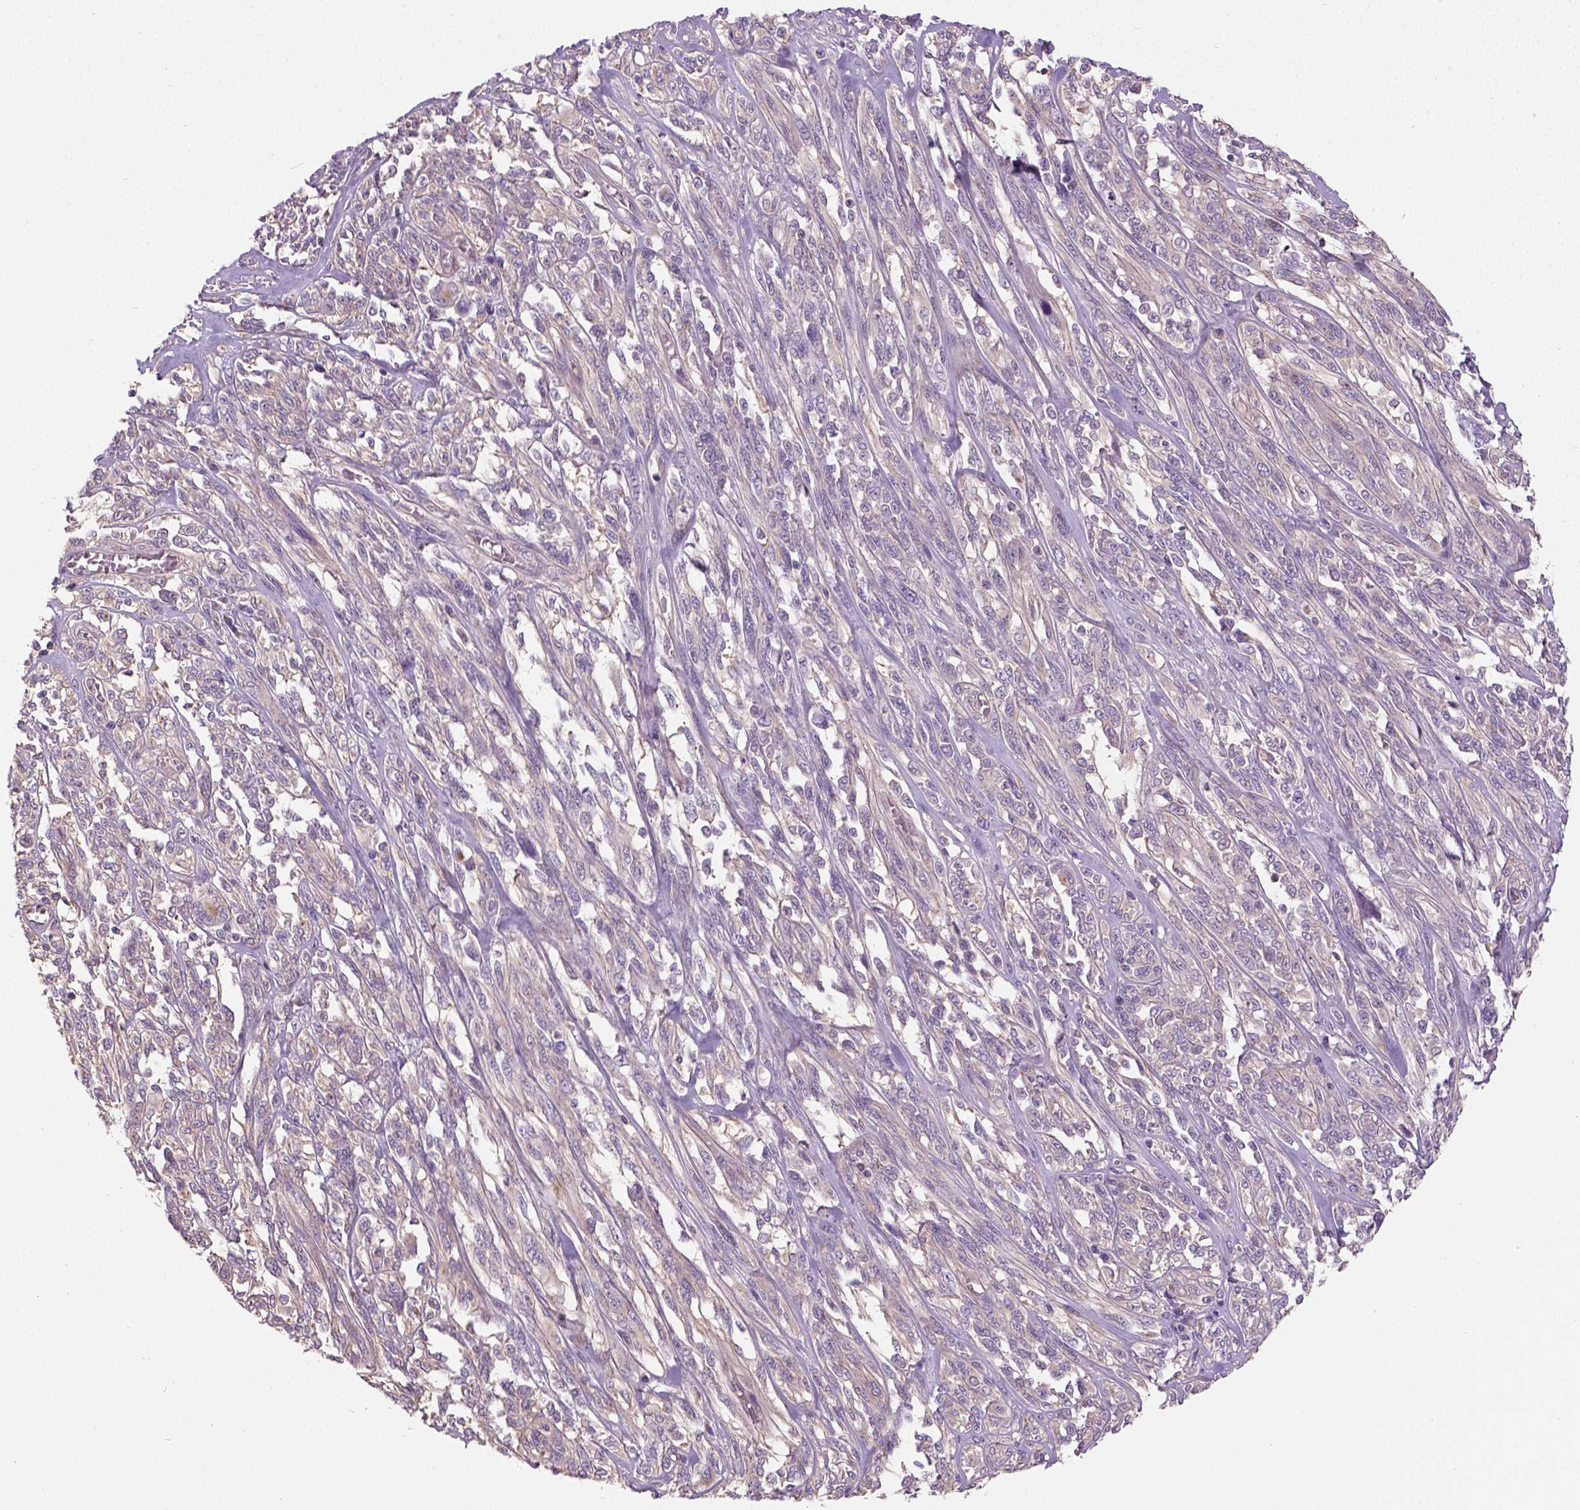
{"staining": {"intensity": "weak", "quantity": ">75%", "location": "cytoplasmic/membranous"}, "tissue": "melanoma", "cell_type": "Tumor cells", "image_type": "cancer", "snomed": [{"axis": "morphology", "description": "Malignant melanoma, NOS"}, {"axis": "topography", "description": "Skin"}], "caption": "Melanoma stained for a protein (brown) displays weak cytoplasmic/membranous positive staining in about >75% of tumor cells.", "gene": "CRACR2A", "patient": {"sex": "female", "age": 91}}